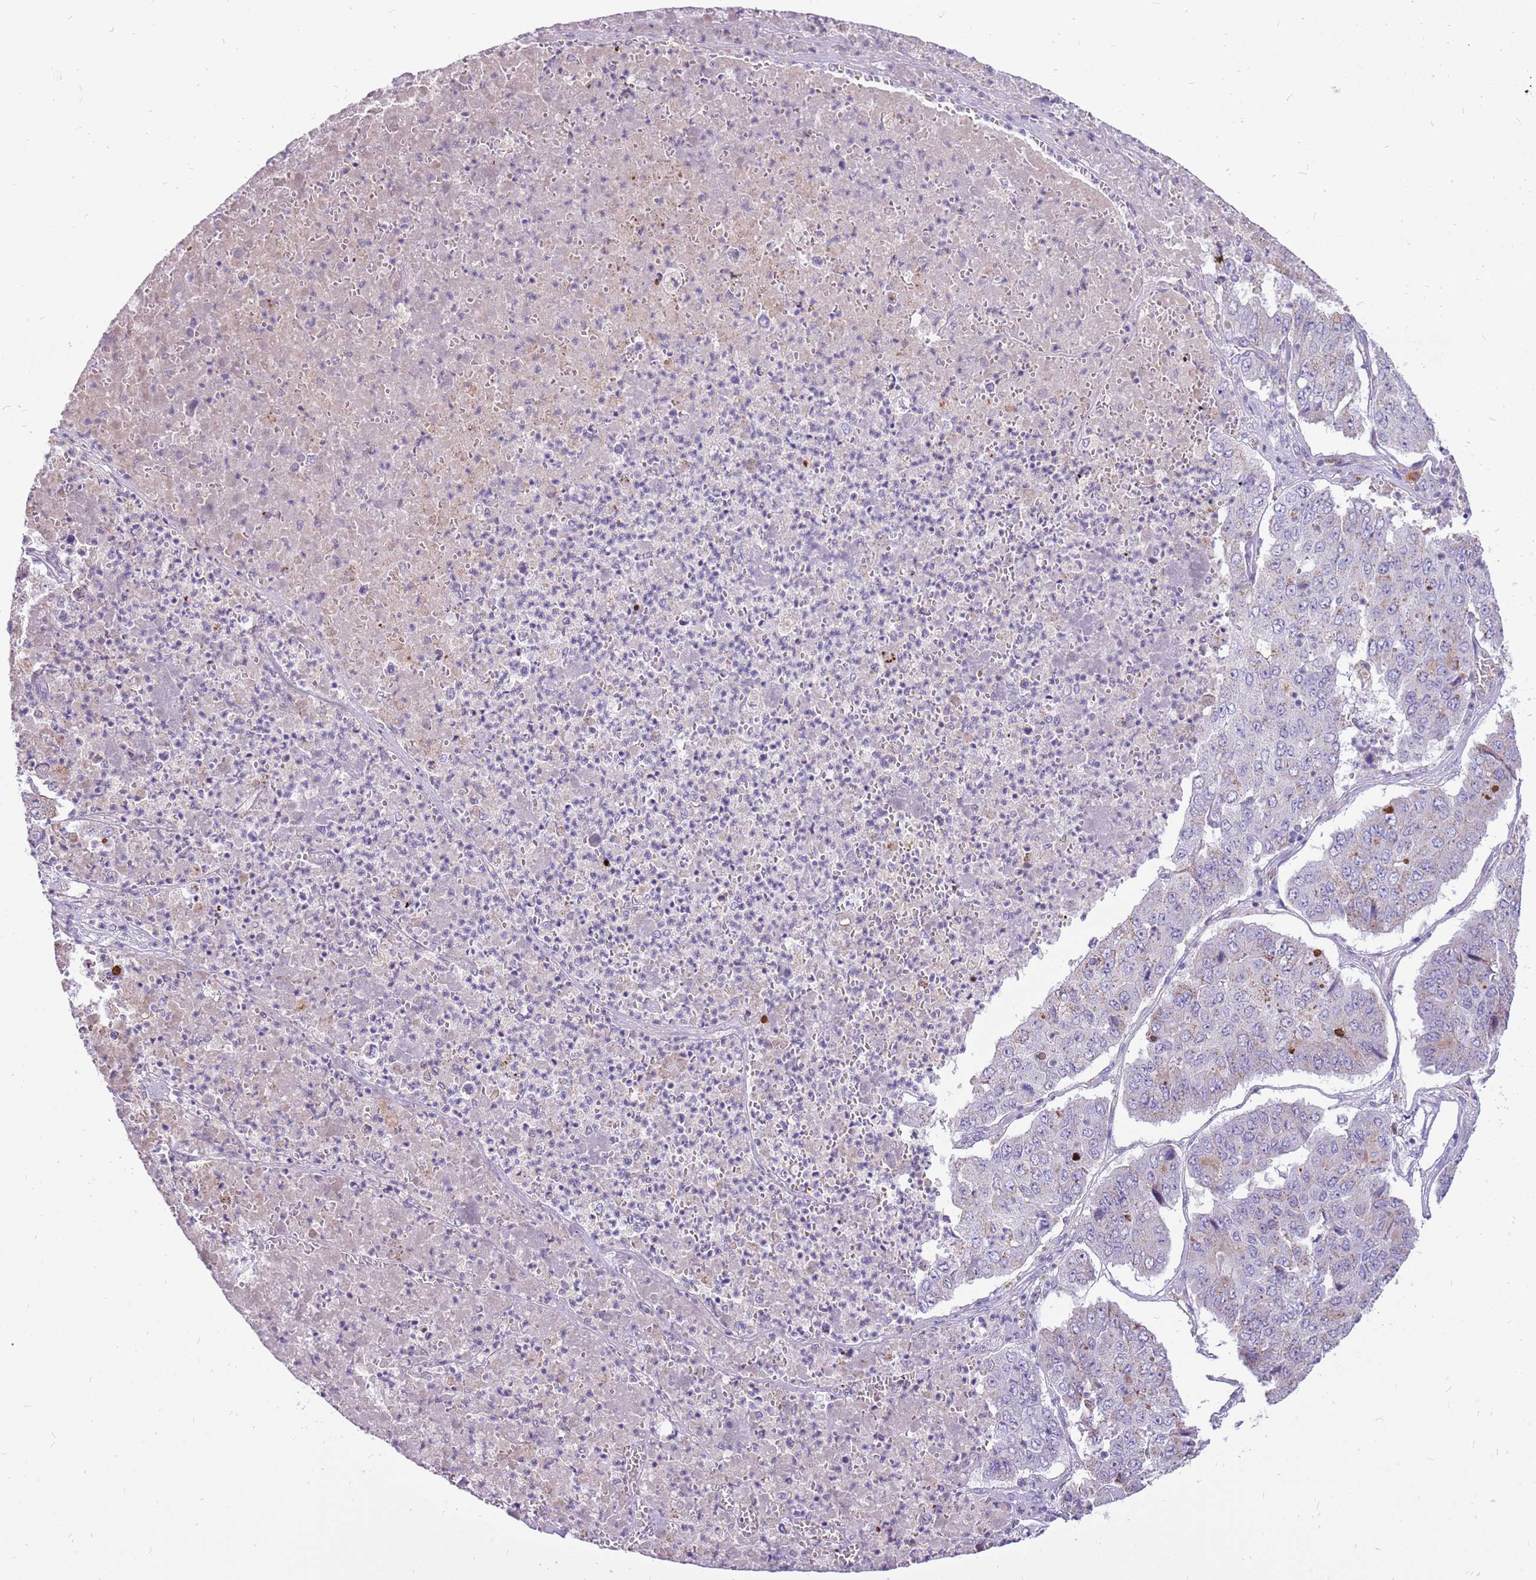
{"staining": {"intensity": "weak", "quantity": "<25%", "location": "cytoplasmic/membranous"}, "tissue": "pancreatic cancer", "cell_type": "Tumor cells", "image_type": "cancer", "snomed": [{"axis": "morphology", "description": "Adenocarcinoma, NOS"}, {"axis": "topography", "description": "Pancreas"}], "caption": "Tumor cells are negative for protein expression in human pancreatic cancer.", "gene": "PCNX1", "patient": {"sex": "male", "age": 50}}